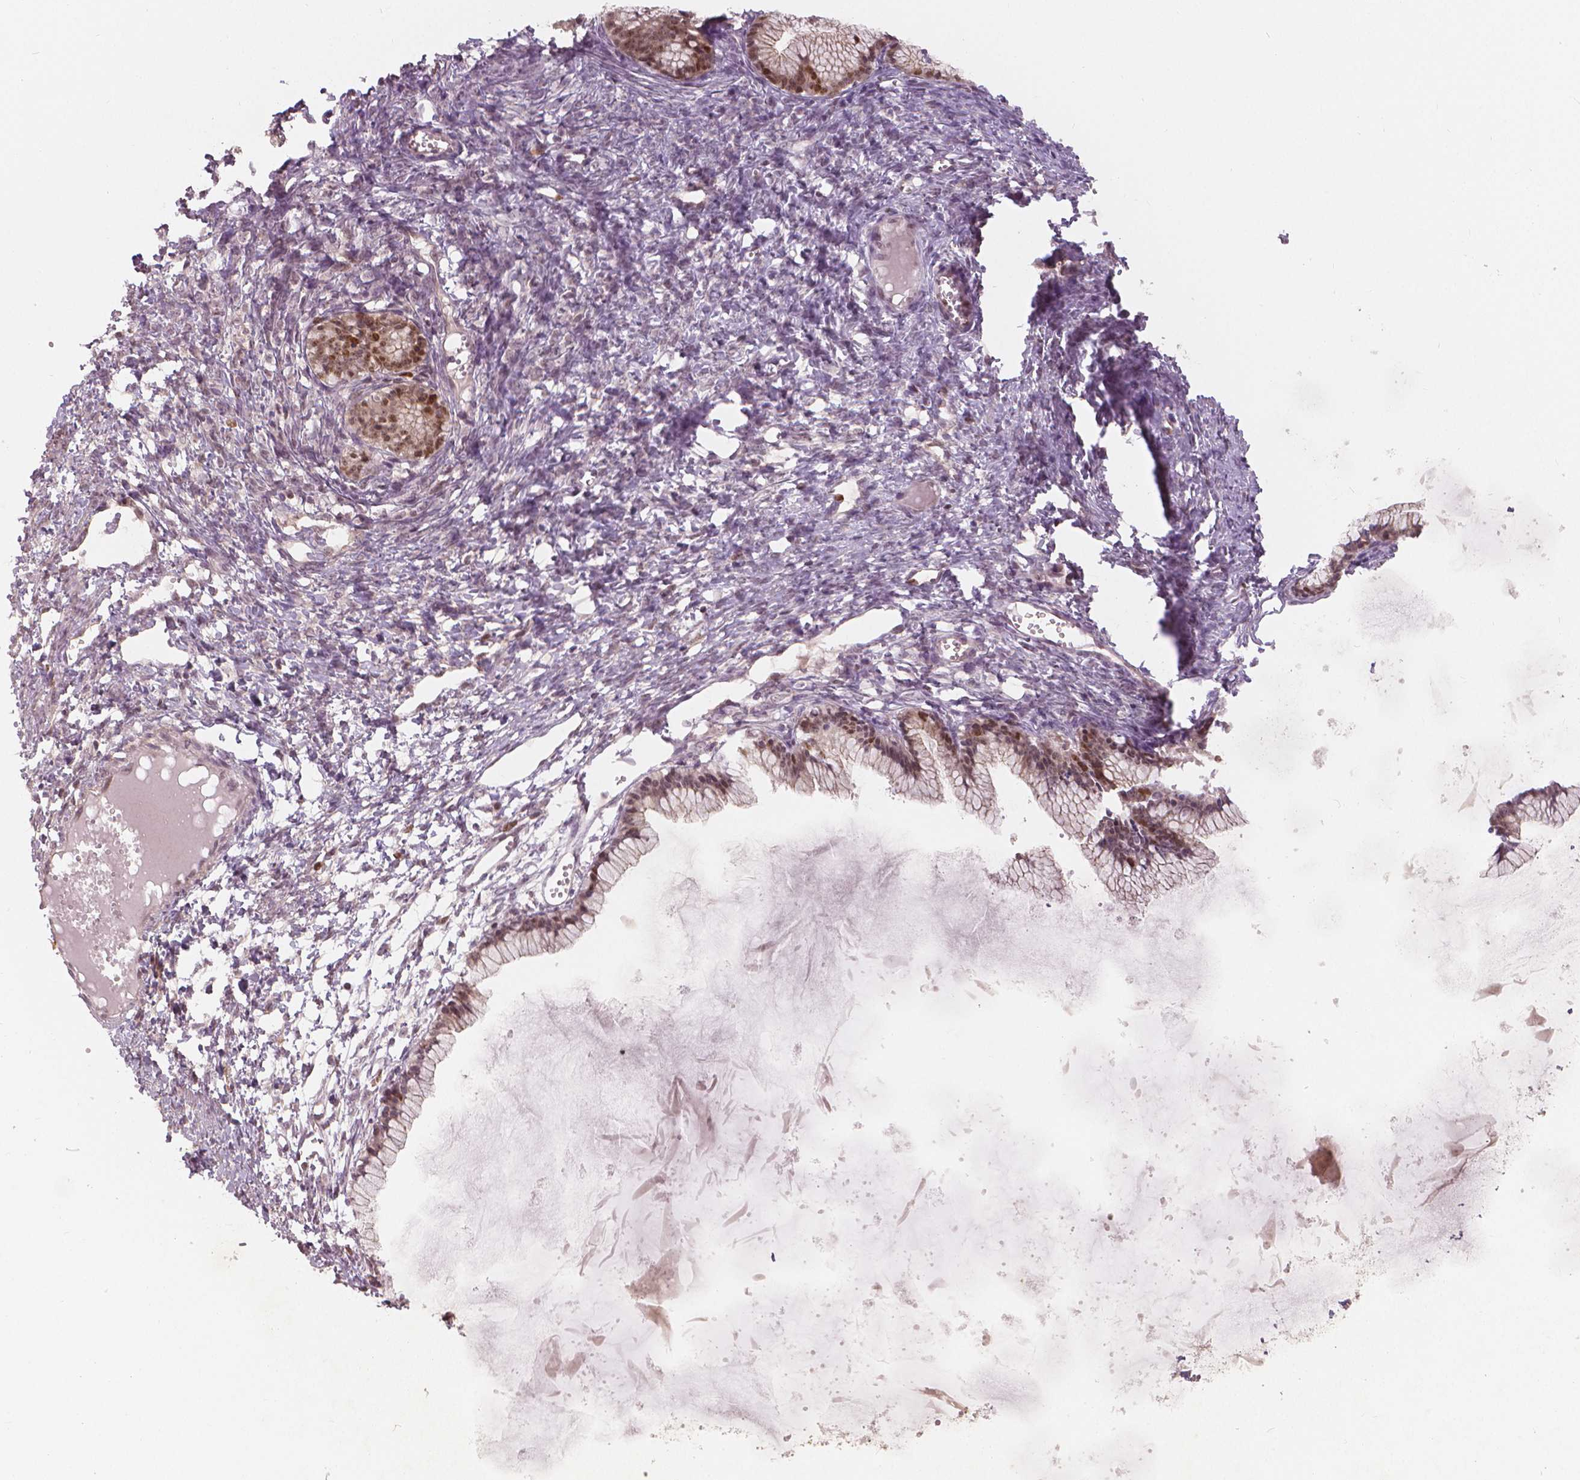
{"staining": {"intensity": "moderate", "quantity": ">75%", "location": "nuclear"}, "tissue": "ovarian cancer", "cell_type": "Tumor cells", "image_type": "cancer", "snomed": [{"axis": "morphology", "description": "Cystadenocarcinoma, mucinous, NOS"}, {"axis": "topography", "description": "Ovary"}], "caption": "DAB immunohistochemical staining of human ovarian mucinous cystadenocarcinoma exhibits moderate nuclear protein positivity in about >75% of tumor cells.", "gene": "NSD2", "patient": {"sex": "female", "age": 41}}